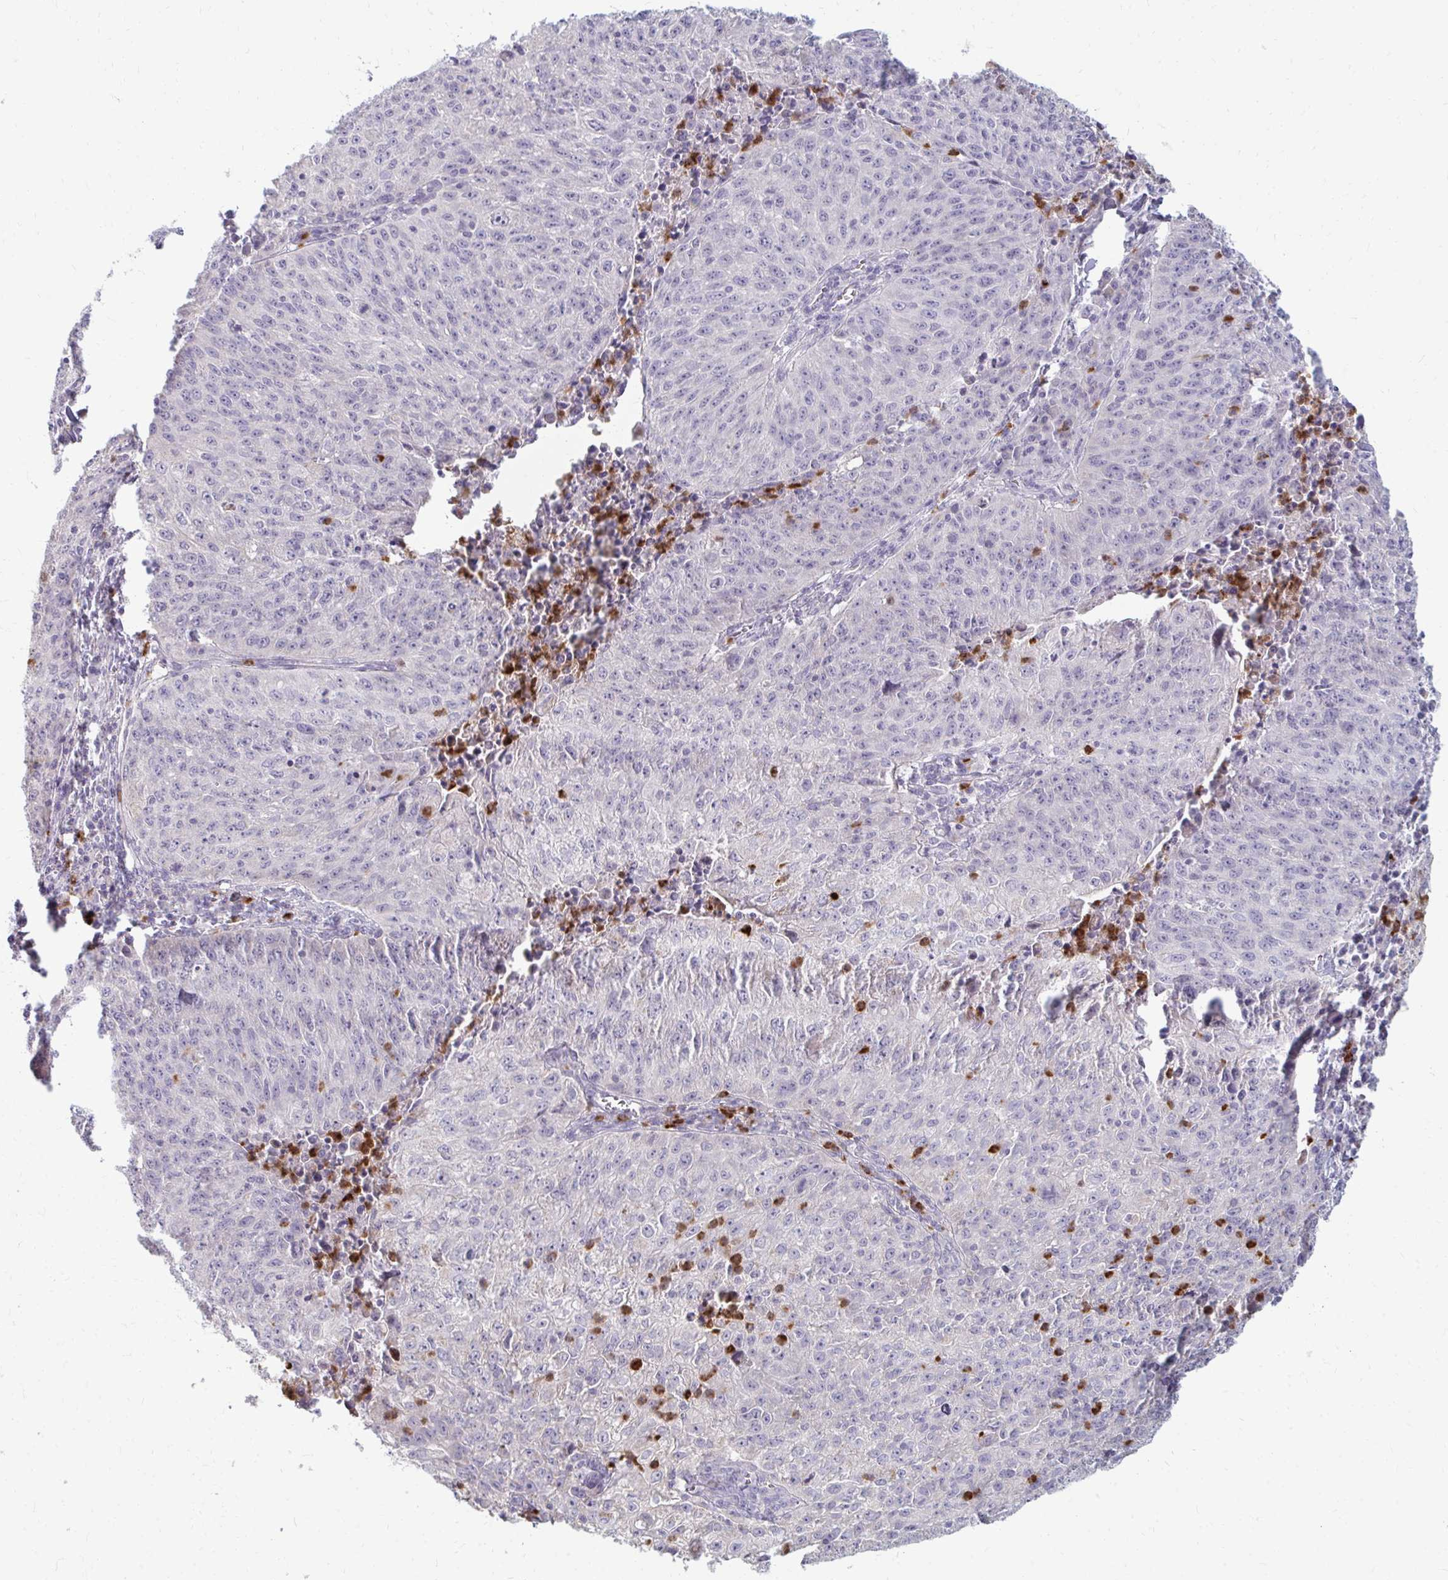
{"staining": {"intensity": "negative", "quantity": "none", "location": "none"}, "tissue": "lung cancer", "cell_type": "Tumor cells", "image_type": "cancer", "snomed": [{"axis": "morphology", "description": "Squamous cell carcinoma, NOS"}, {"axis": "morphology", "description": "Squamous cell carcinoma, metastatic, NOS"}, {"axis": "topography", "description": "Bronchus"}, {"axis": "topography", "description": "Lung"}], "caption": "The IHC photomicrograph has no significant positivity in tumor cells of squamous cell carcinoma (lung) tissue.", "gene": "RAB33A", "patient": {"sex": "male", "age": 62}}